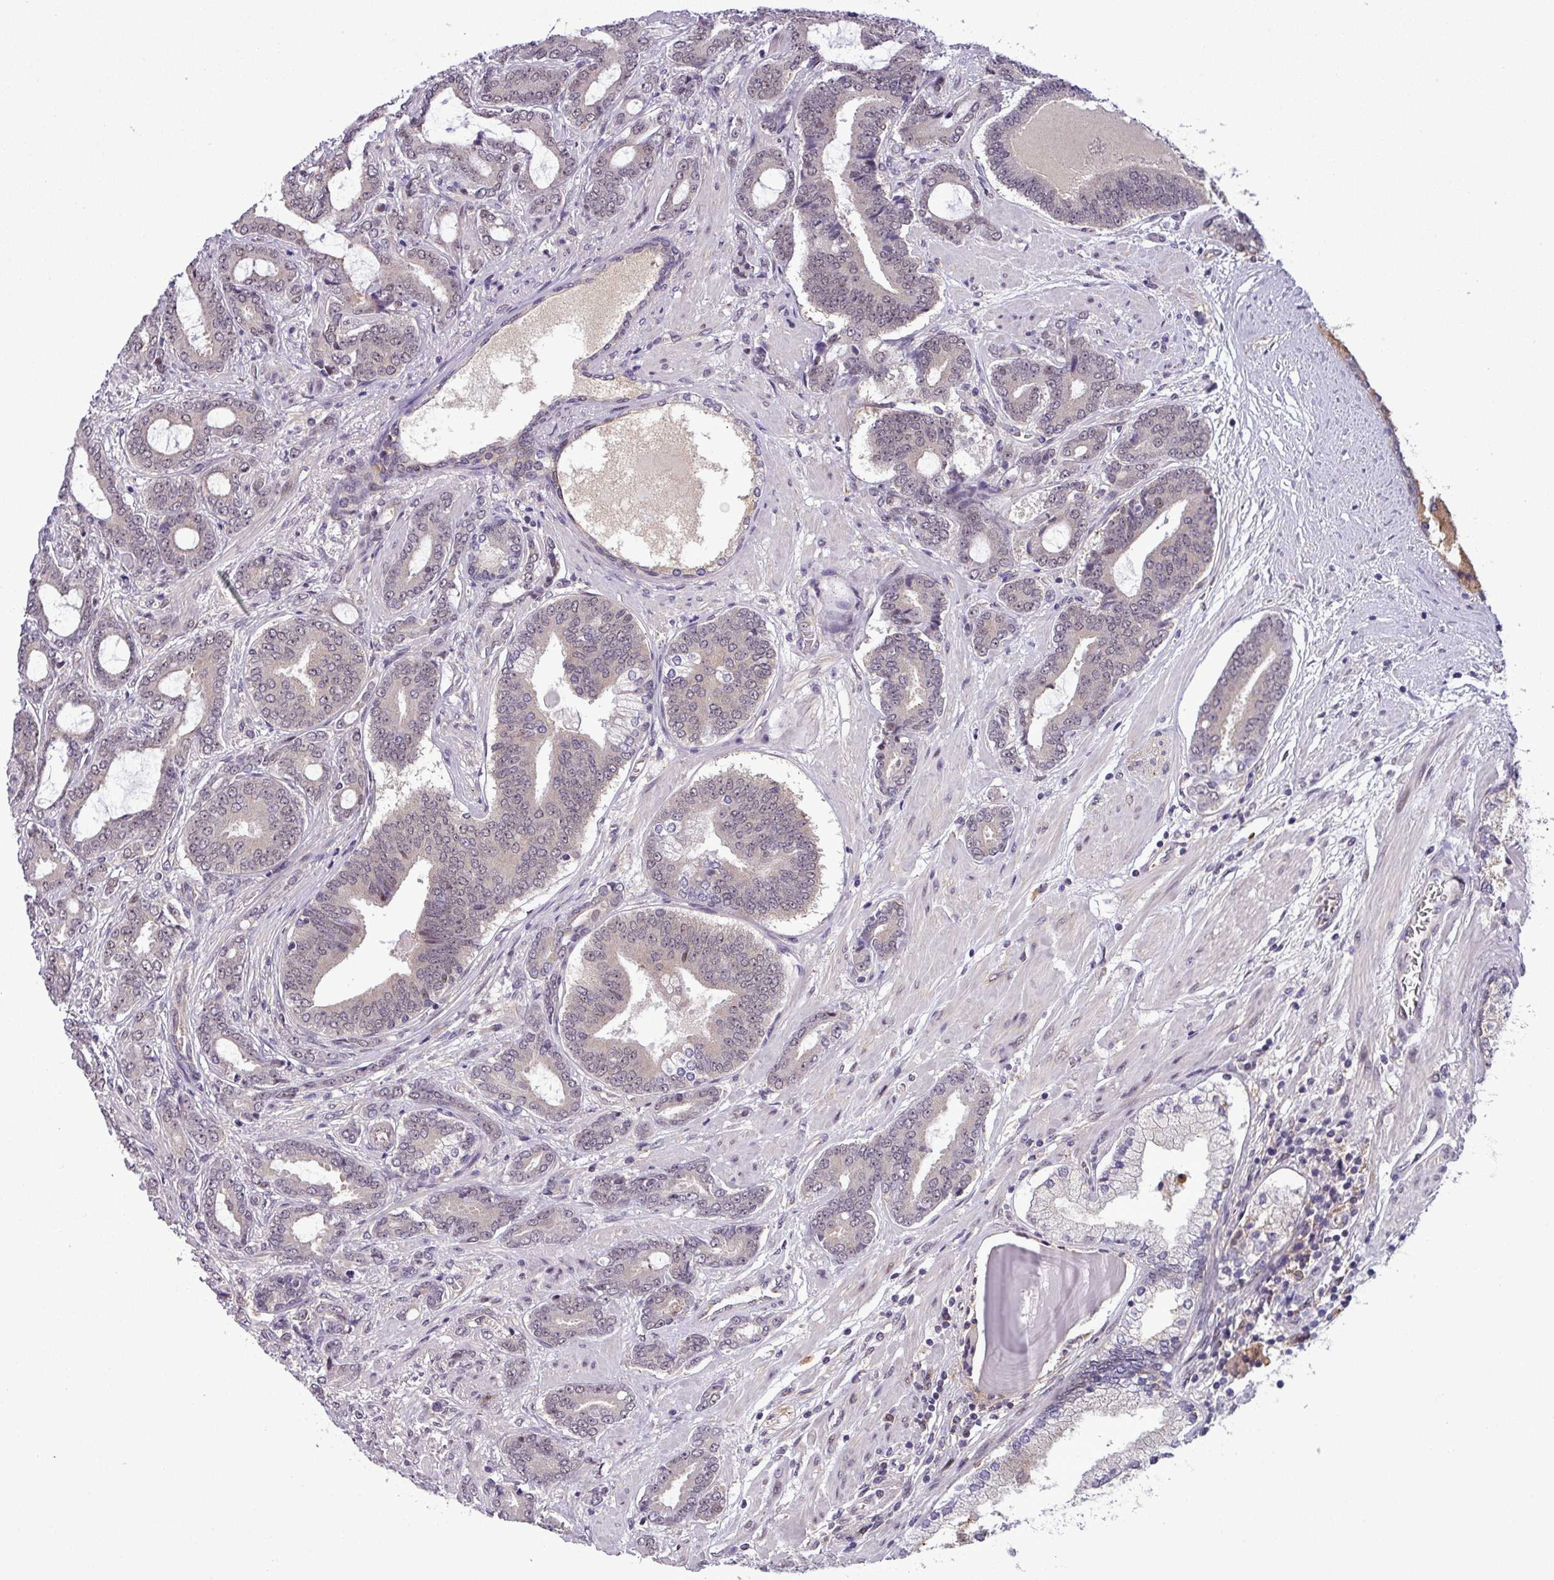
{"staining": {"intensity": "negative", "quantity": "none", "location": "none"}, "tissue": "prostate cancer", "cell_type": "Tumor cells", "image_type": "cancer", "snomed": [{"axis": "morphology", "description": "Adenocarcinoma, Low grade"}, {"axis": "topography", "description": "Prostate and seminal vesicle, NOS"}], "caption": "The micrograph reveals no significant staining in tumor cells of prostate cancer.", "gene": "NPFFR1", "patient": {"sex": "male", "age": 61}}